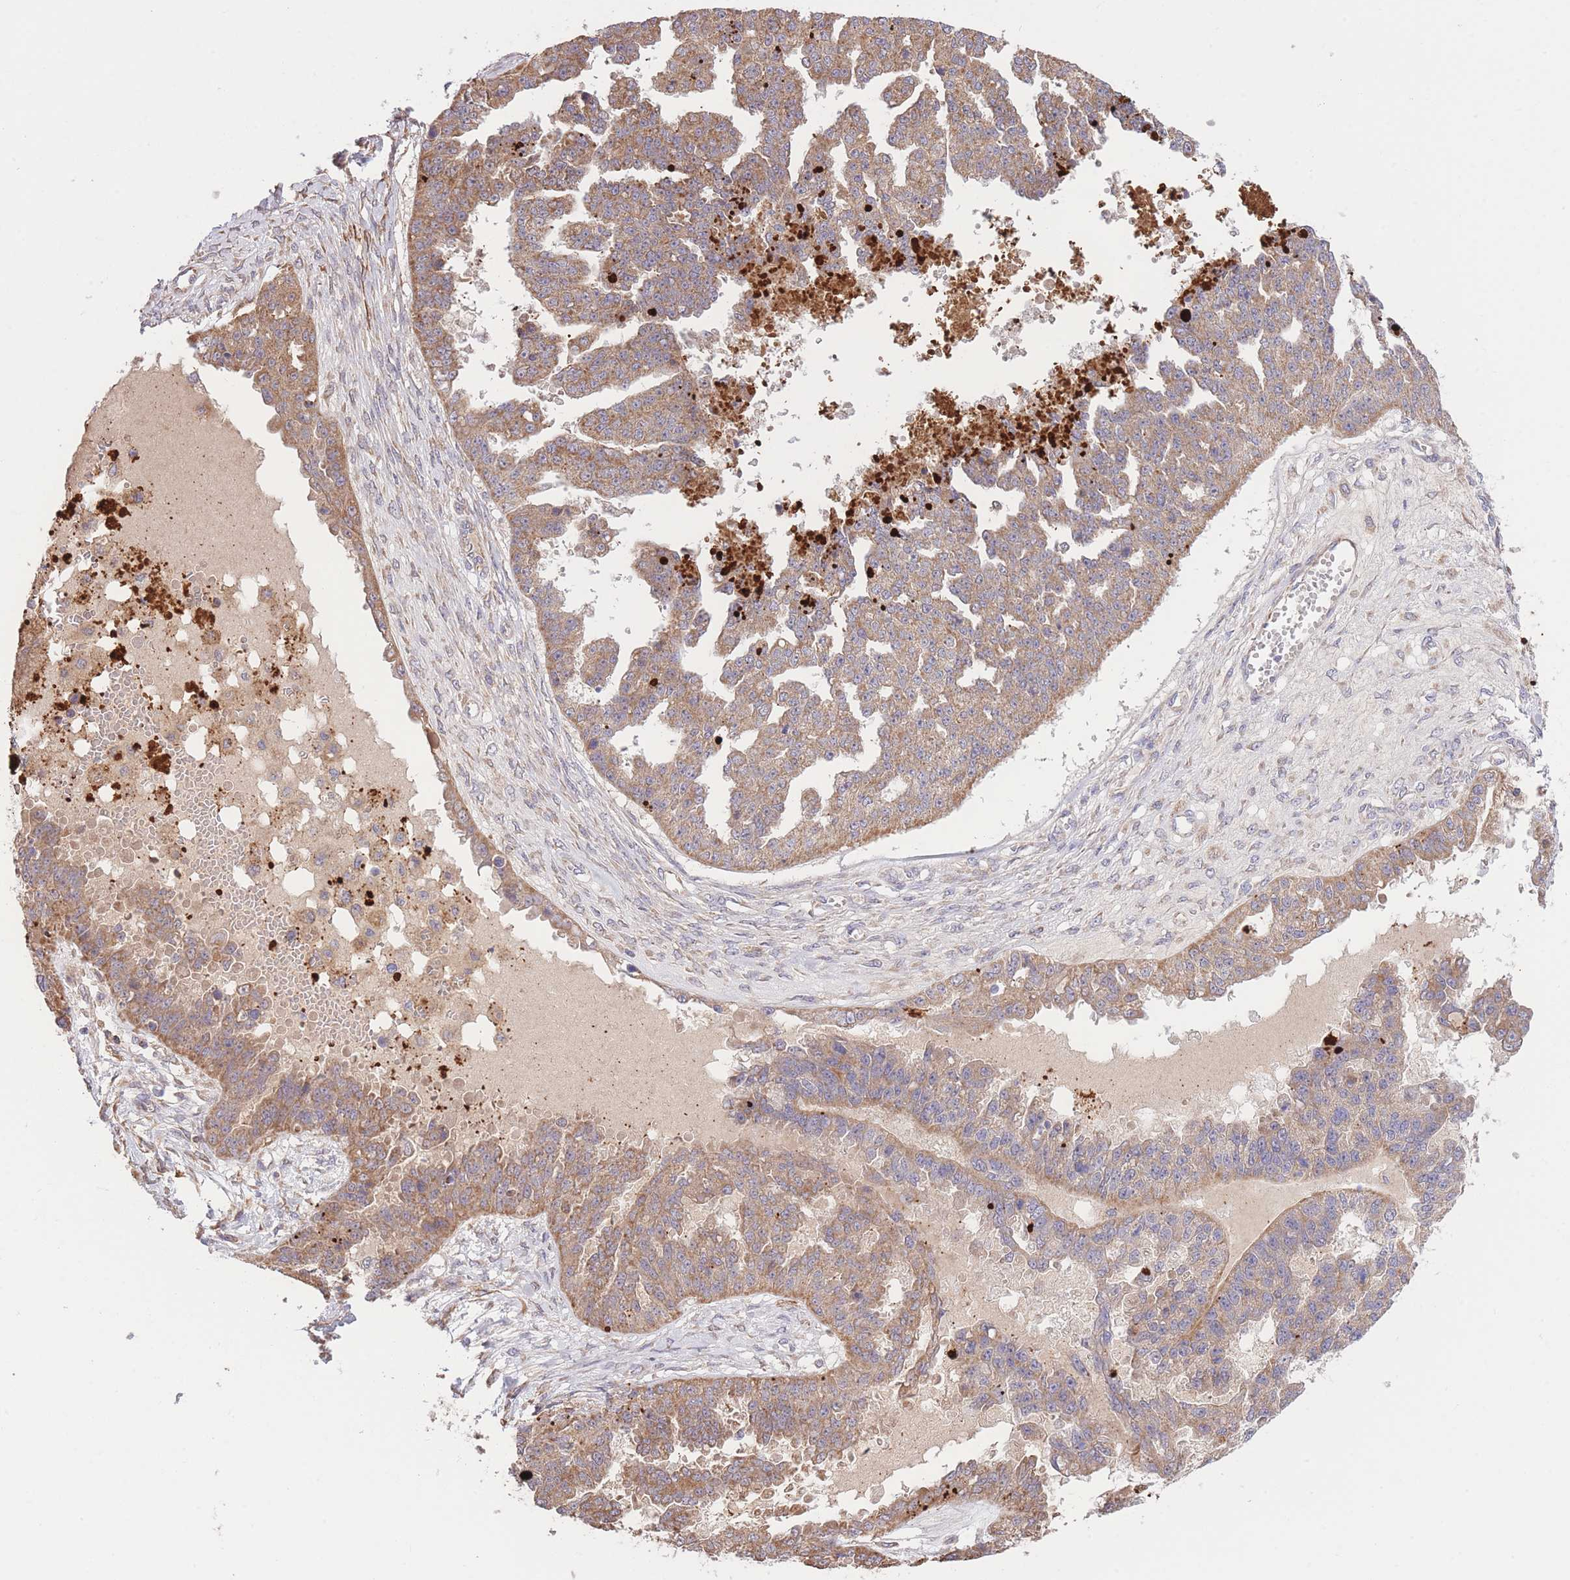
{"staining": {"intensity": "moderate", "quantity": ">75%", "location": "cytoplasmic/membranous"}, "tissue": "ovarian cancer", "cell_type": "Tumor cells", "image_type": "cancer", "snomed": [{"axis": "morphology", "description": "Cystadenocarcinoma, serous, NOS"}, {"axis": "topography", "description": "Ovary"}], "caption": "Ovarian cancer stained with DAB immunohistochemistry exhibits medium levels of moderate cytoplasmic/membranous expression in approximately >75% of tumor cells. The protein of interest is stained brown, and the nuclei are stained in blue (DAB IHC with brightfield microscopy, high magnification).", "gene": "ATP13A2", "patient": {"sex": "female", "age": 58}}